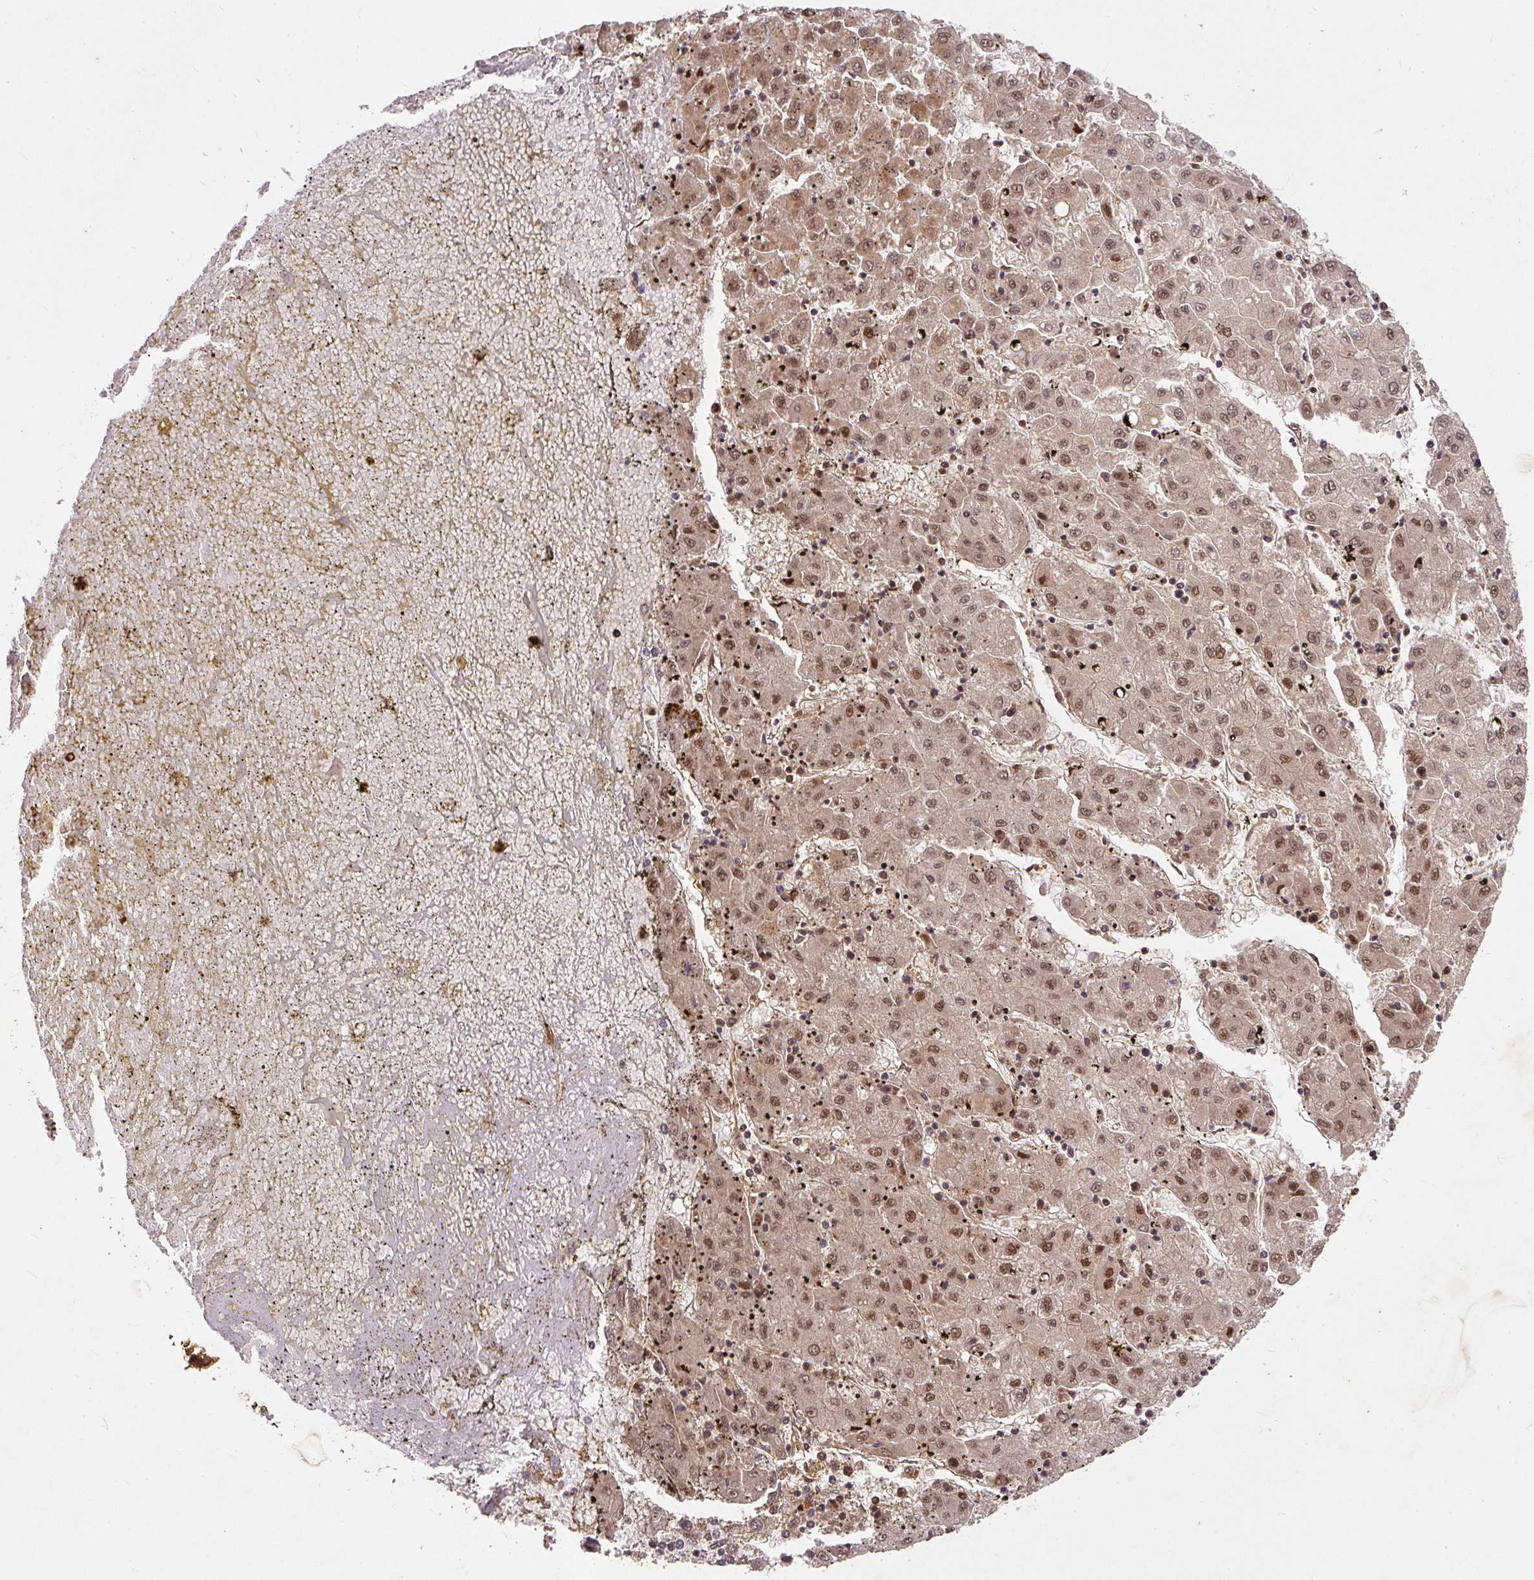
{"staining": {"intensity": "moderate", "quantity": ">75%", "location": "nuclear"}, "tissue": "liver cancer", "cell_type": "Tumor cells", "image_type": "cancer", "snomed": [{"axis": "morphology", "description": "Carcinoma, Hepatocellular, NOS"}, {"axis": "topography", "description": "Liver"}], "caption": "Protein staining shows moderate nuclear expression in about >75% of tumor cells in liver cancer (hepatocellular carcinoma).", "gene": "PSMD1", "patient": {"sex": "male", "age": 72}}